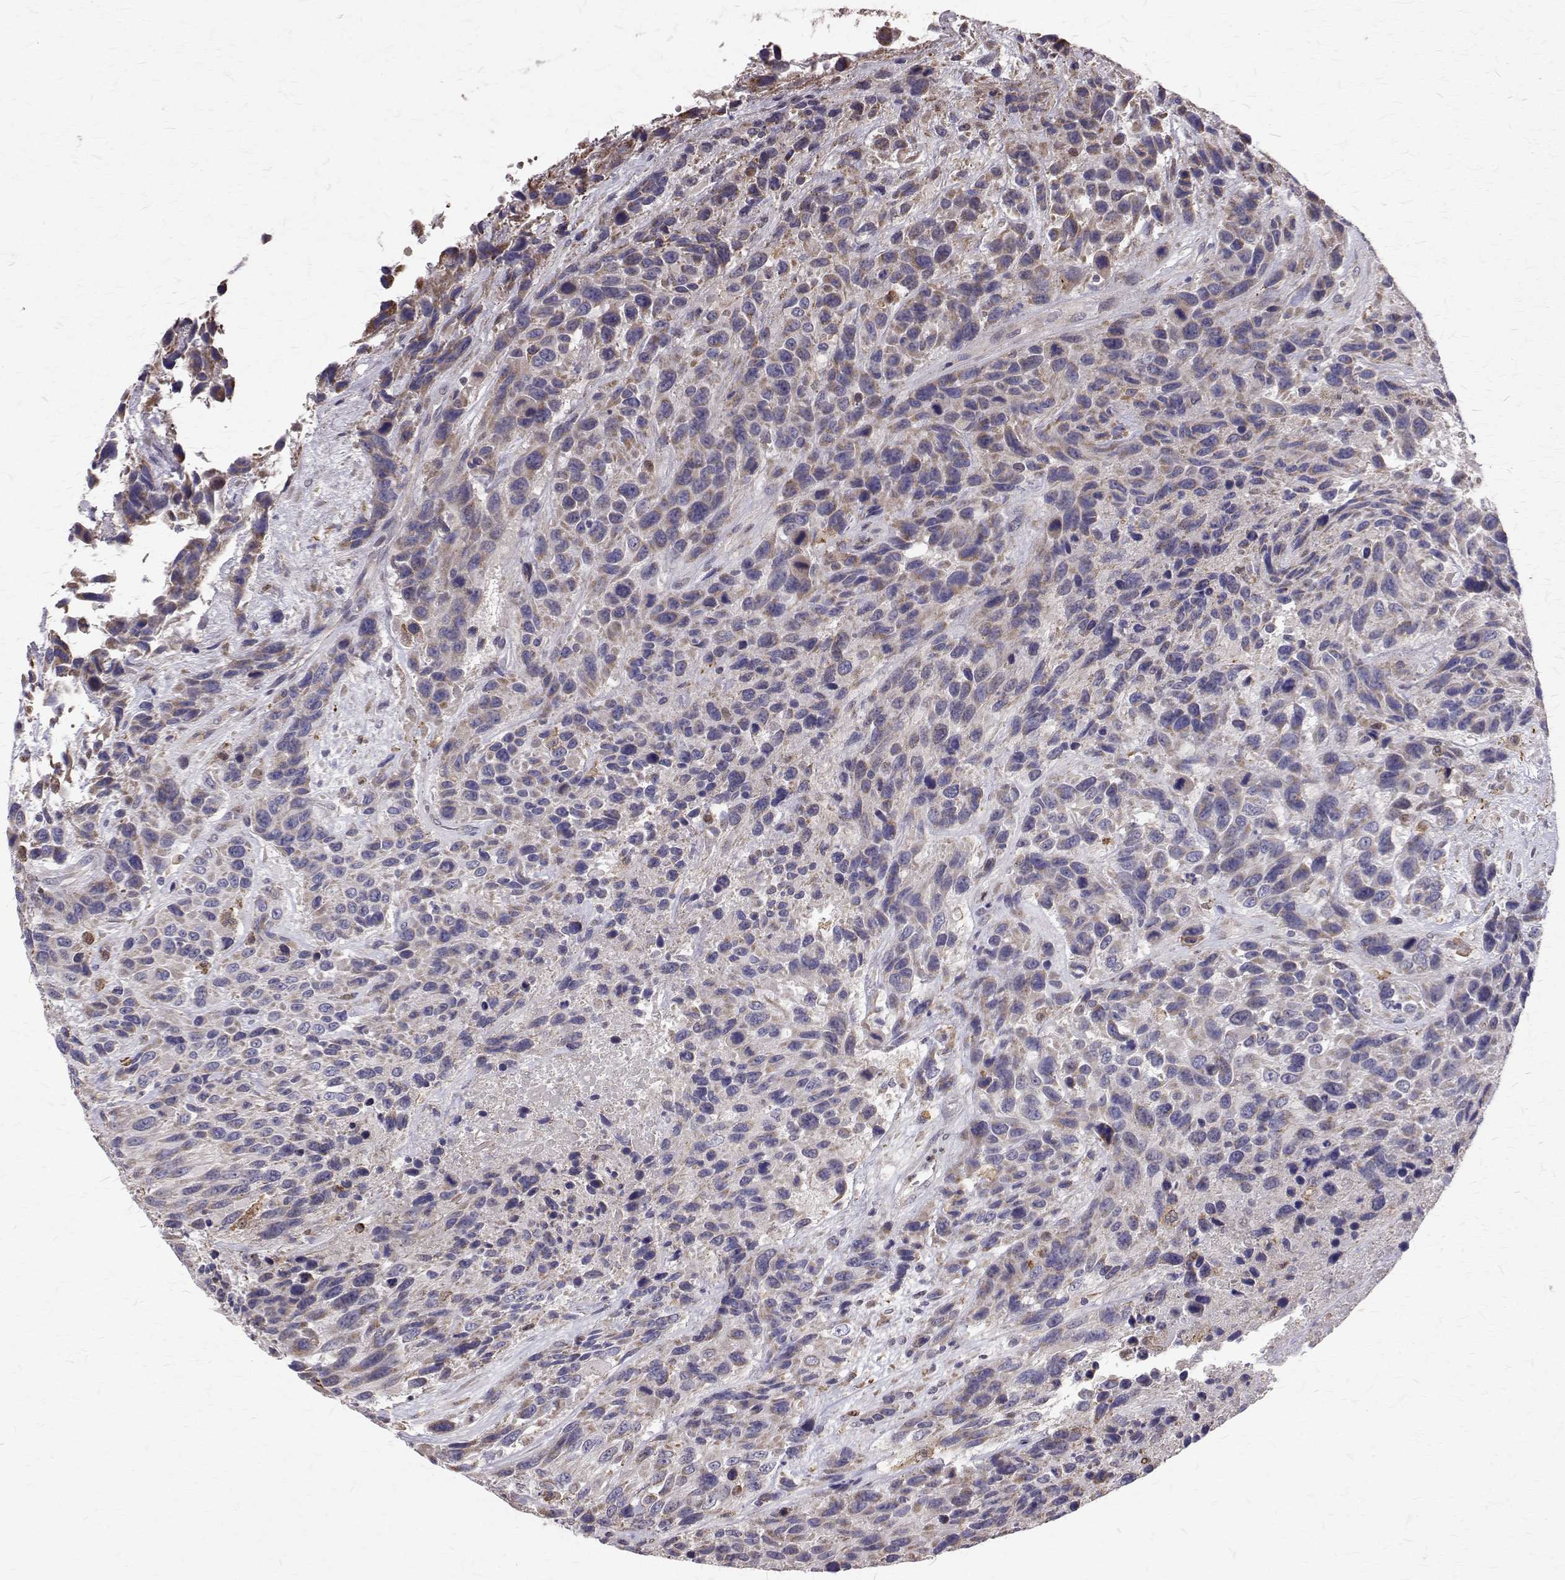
{"staining": {"intensity": "weak", "quantity": "<25%", "location": "cytoplasmic/membranous"}, "tissue": "urothelial cancer", "cell_type": "Tumor cells", "image_type": "cancer", "snomed": [{"axis": "morphology", "description": "Urothelial carcinoma, High grade"}, {"axis": "topography", "description": "Urinary bladder"}], "caption": "Immunohistochemical staining of human urothelial cancer demonstrates no significant staining in tumor cells.", "gene": "CCDC89", "patient": {"sex": "female", "age": 70}}